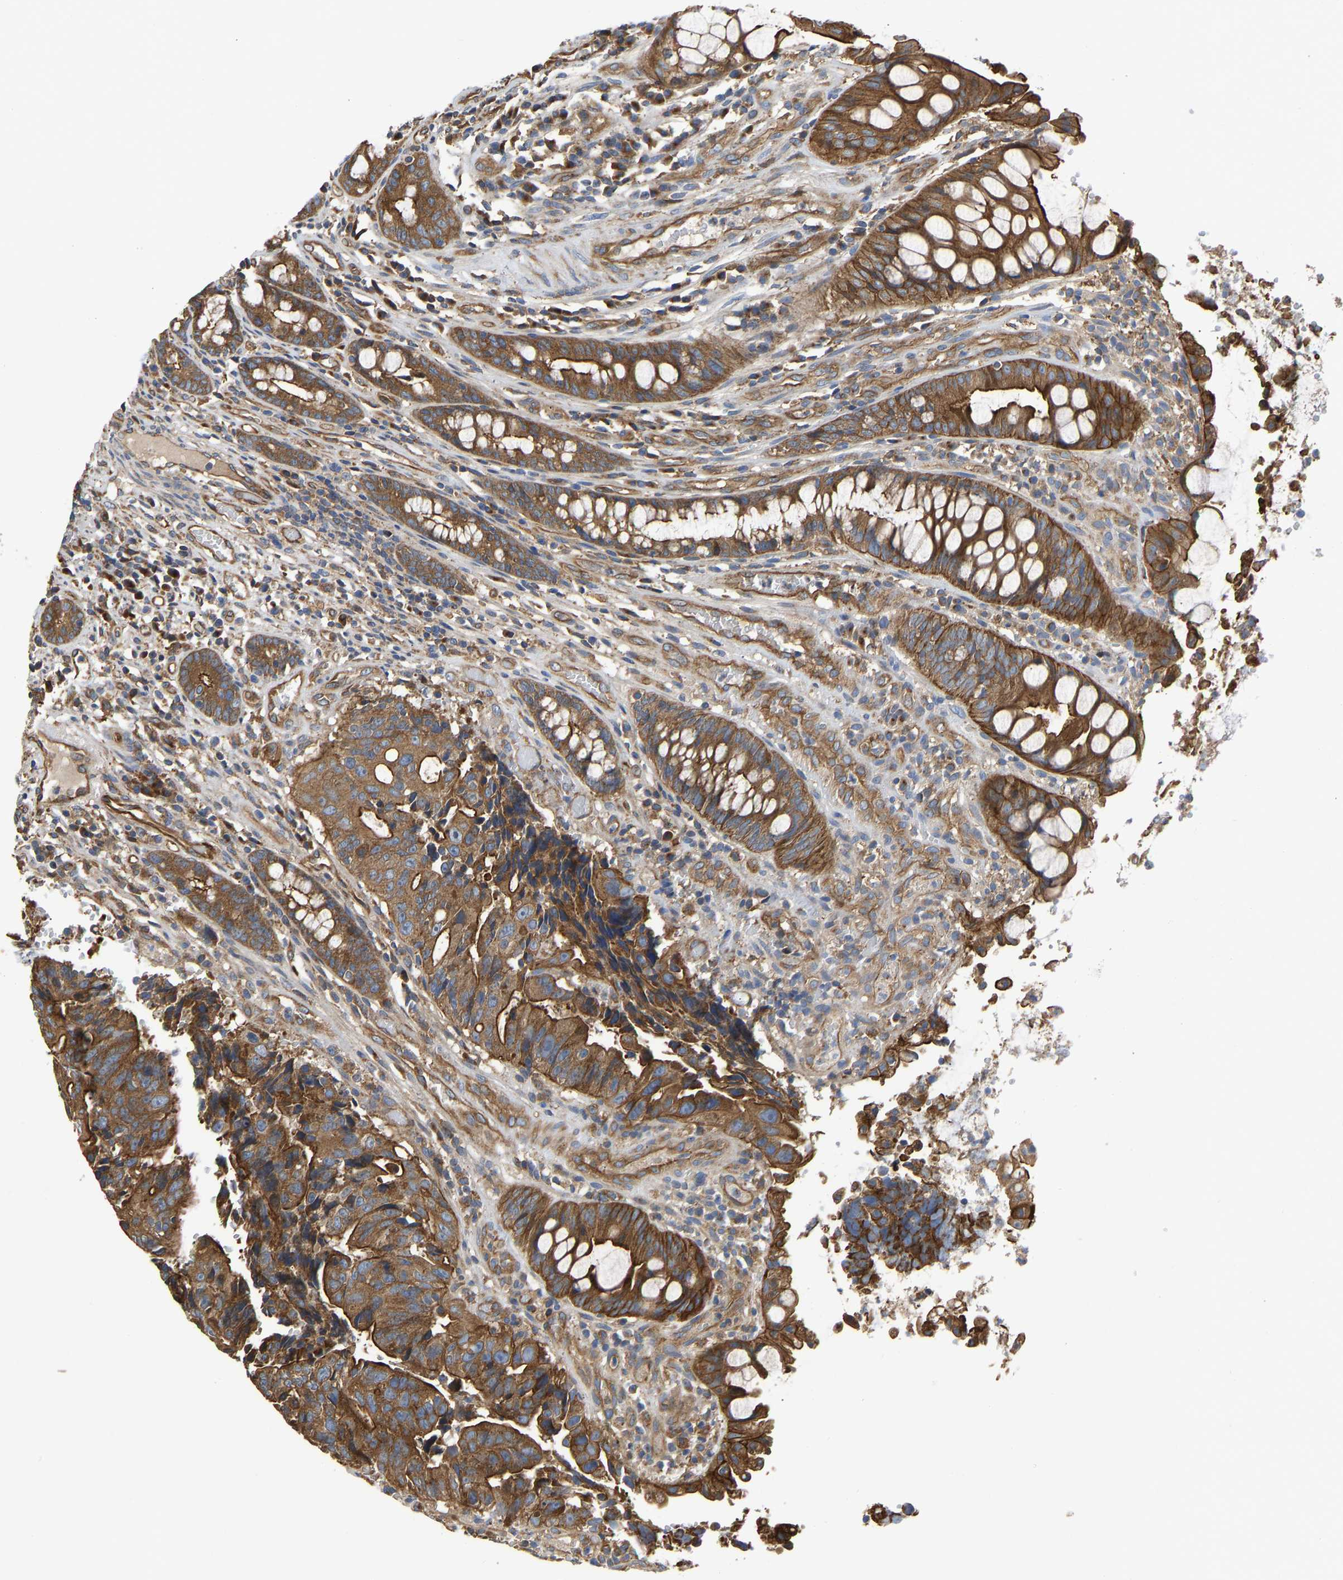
{"staining": {"intensity": "moderate", "quantity": ">75%", "location": "cytoplasmic/membranous"}, "tissue": "colorectal cancer", "cell_type": "Tumor cells", "image_type": "cancer", "snomed": [{"axis": "morphology", "description": "Adenocarcinoma, NOS"}, {"axis": "topography", "description": "Colon"}], "caption": "Protein analysis of colorectal cancer (adenocarcinoma) tissue exhibits moderate cytoplasmic/membranous staining in approximately >75% of tumor cells.", "gene": "FLNB", "patient": {"sex": "female", "age": 57}}